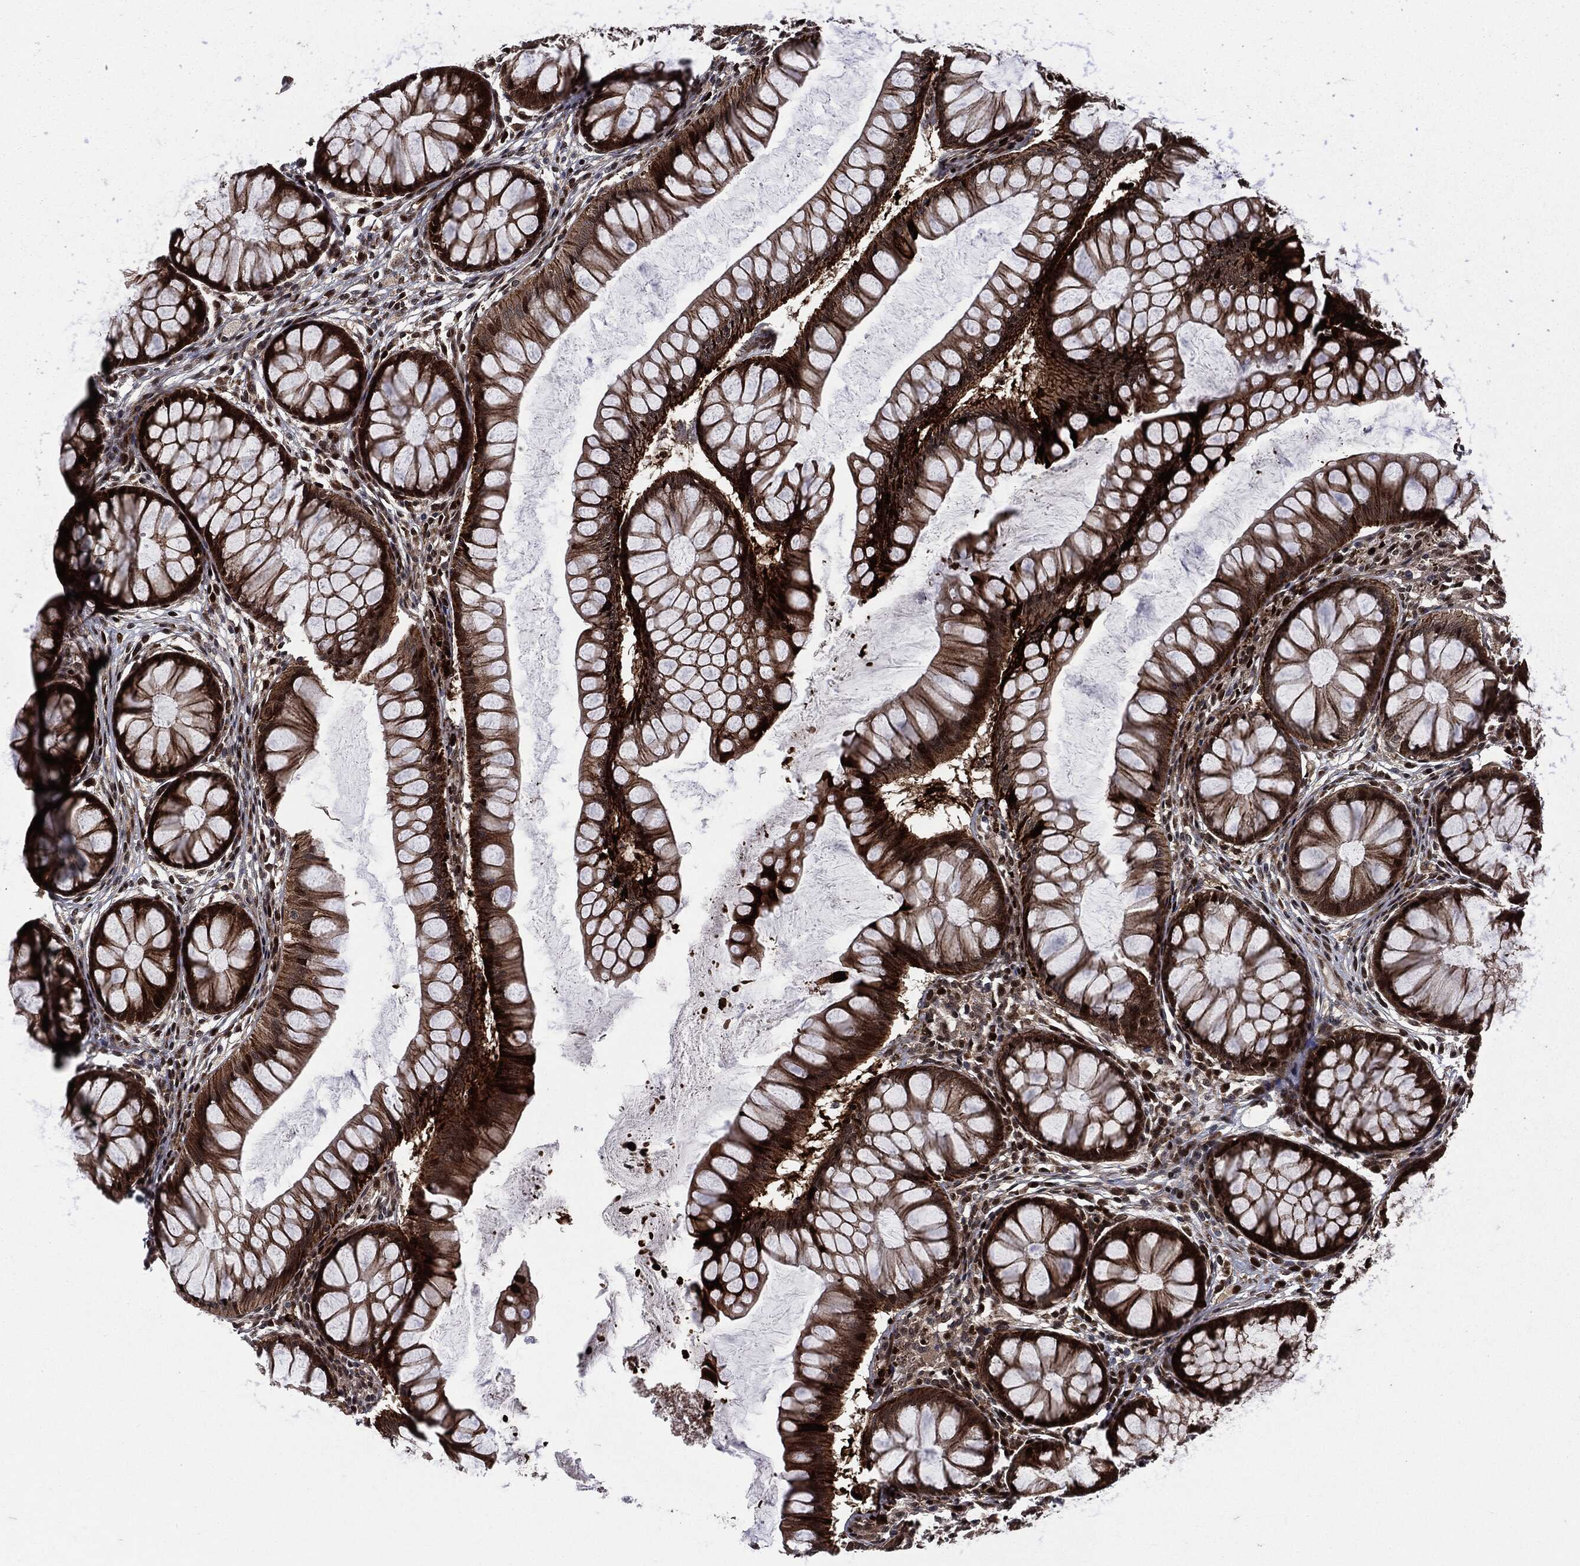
{"staining": {"intensity": "strong", "quantity": ">75%", "location": "cytoplasmic/membranous,nuclear"}, "tissue": "colon", "cell_type": "Endothelial cells", "image_type": "normal", "snomed": [{"axis": "morphology", "description": "Normal tissue, NOS"}, {"axis": "topography", "description": "Colon"}], "caption": "Approximately >75% of endothelial cells in benign colon demonstrate strong cytoplasmic/membranous,nuclear protein staining as visualized by brown immunohistochemical staining.", "gene": "SMAD4", "patient": {"sex": "female", "age": 65}}